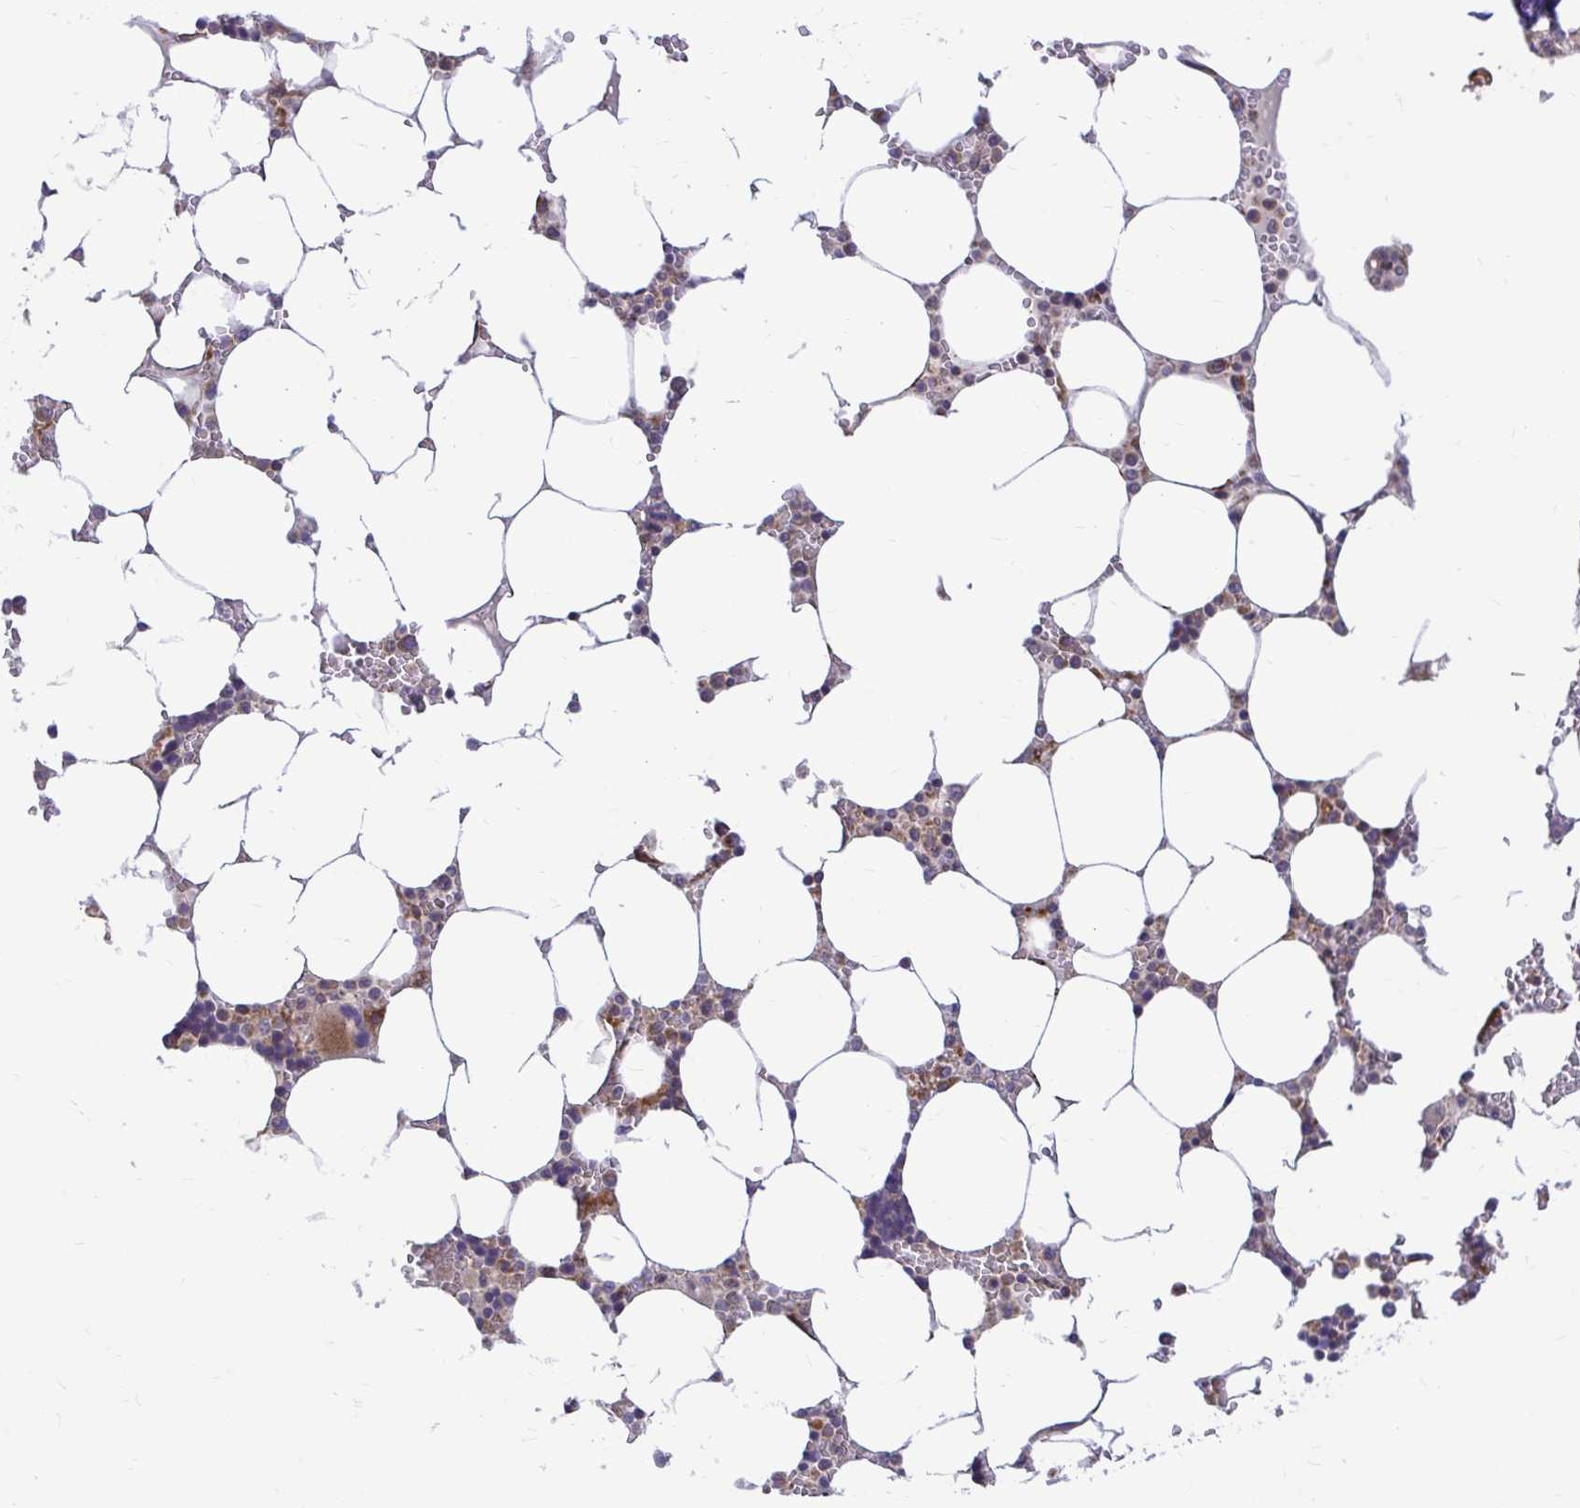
{"staining": {"intensity": "moderate", "quantity": "25%-75%", "location": "cytoplasmic/membranous"}, "tissue": "bone marrow", "cell_type": "Hematopoietic cells", "image_type": "normal", "snomed": [{"axis": "morphology", "description": "Normal tissue, NOS"}, {"axis": "topography", "description": "Bone marrow"}], "caption": "This is a histology image of immunohistochemistry (IHC) staining of benign bone marrow, which shows moderate positivity in the cytoplasmic/membranous of hematopoietic cells.", "gene": "VTI1B", "patient": {"sex": "male", "age": 64}}